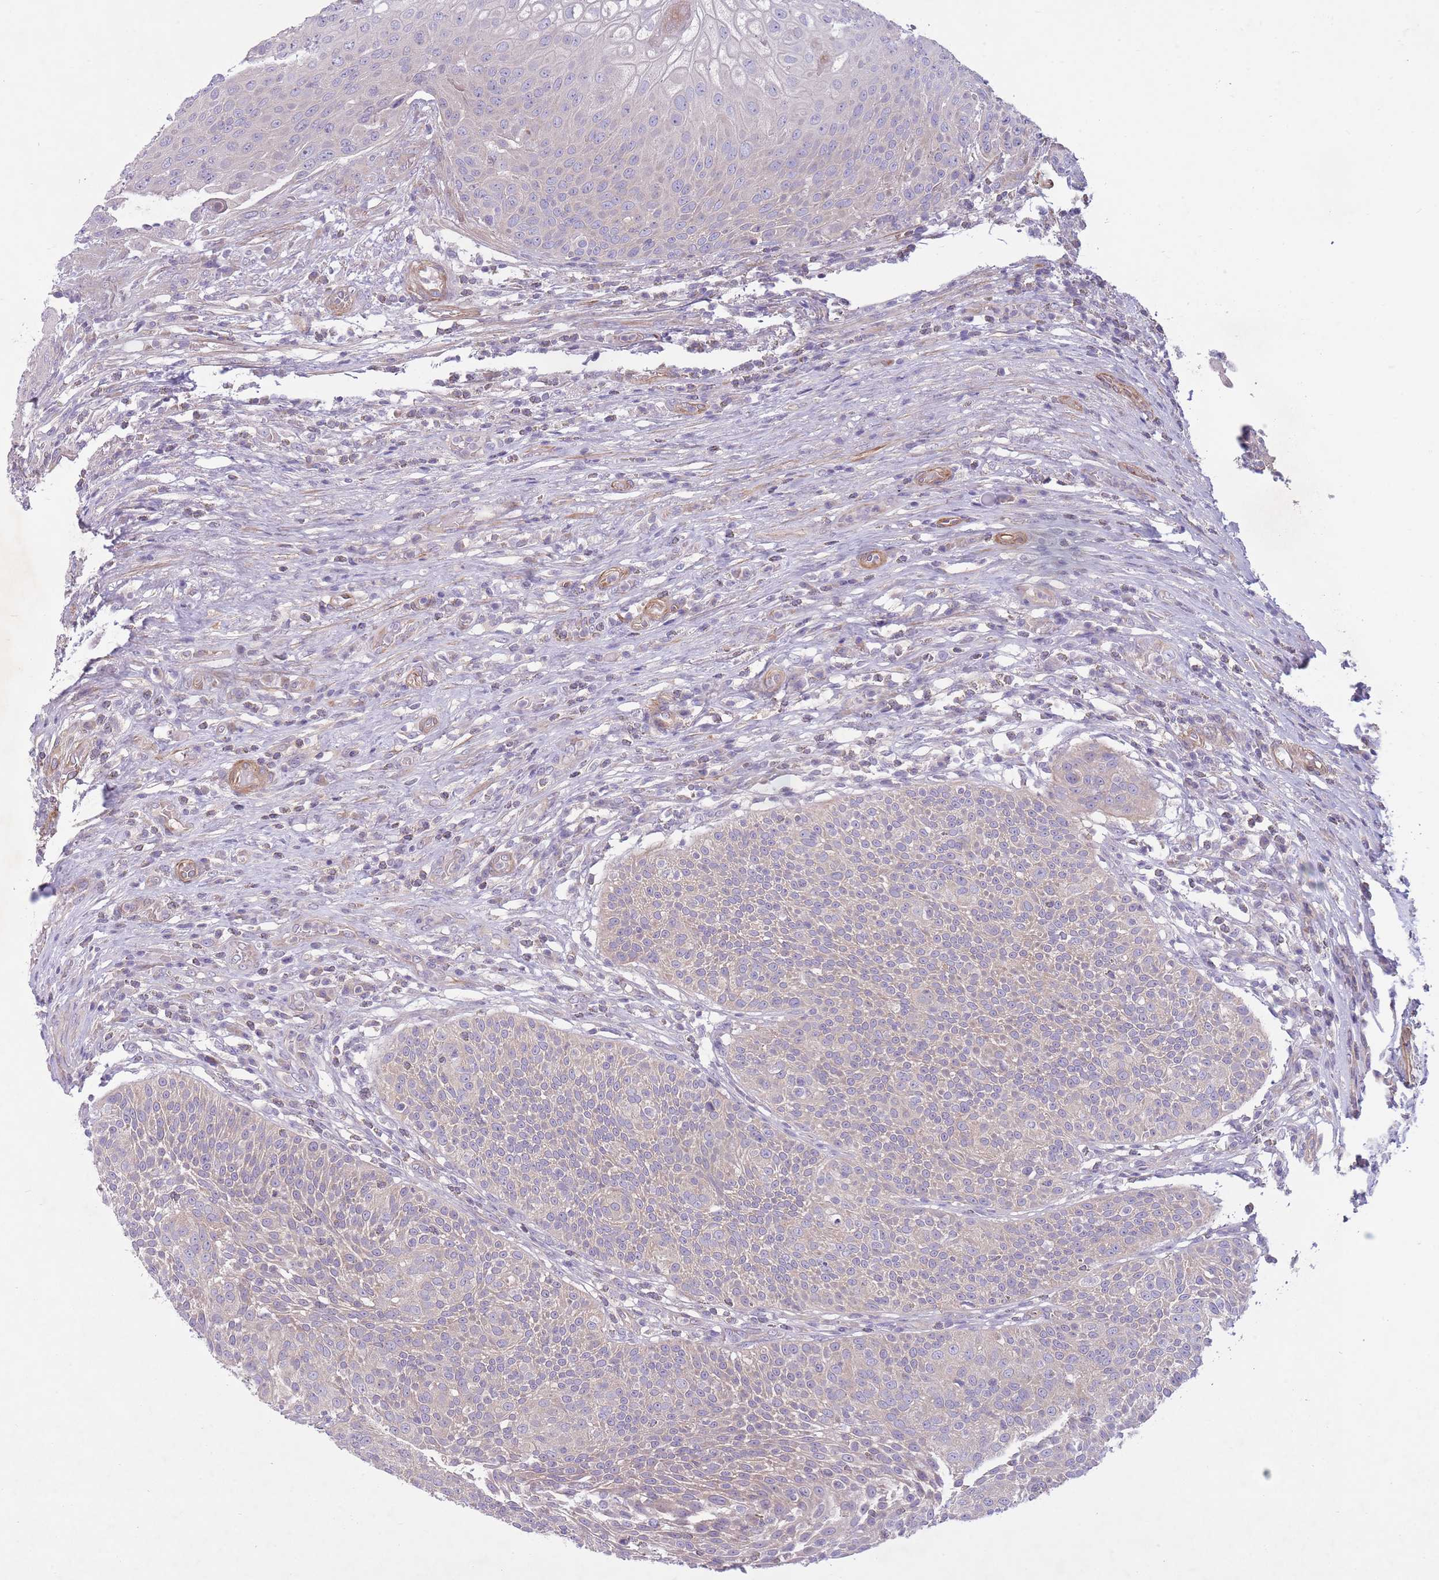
{"staining": {"intensity": "negative", "quantity": "none", "location": "none"}, "tissue": "urothelial cancer", "cell_type": "Tumor cells", "image_type": "cancer", "snomed": [{"axis": "morphology", "description": "Urothelial carcinoma, High grade"}, {"axis": "topography", "description": "Urinary bladder"}], "caption": "Human urothelial cancer stained for a protein using IHC reveals no expression in tumor cells.", "gene": "PNPLA5", "patient": {"sex": "female", "age": 70}}